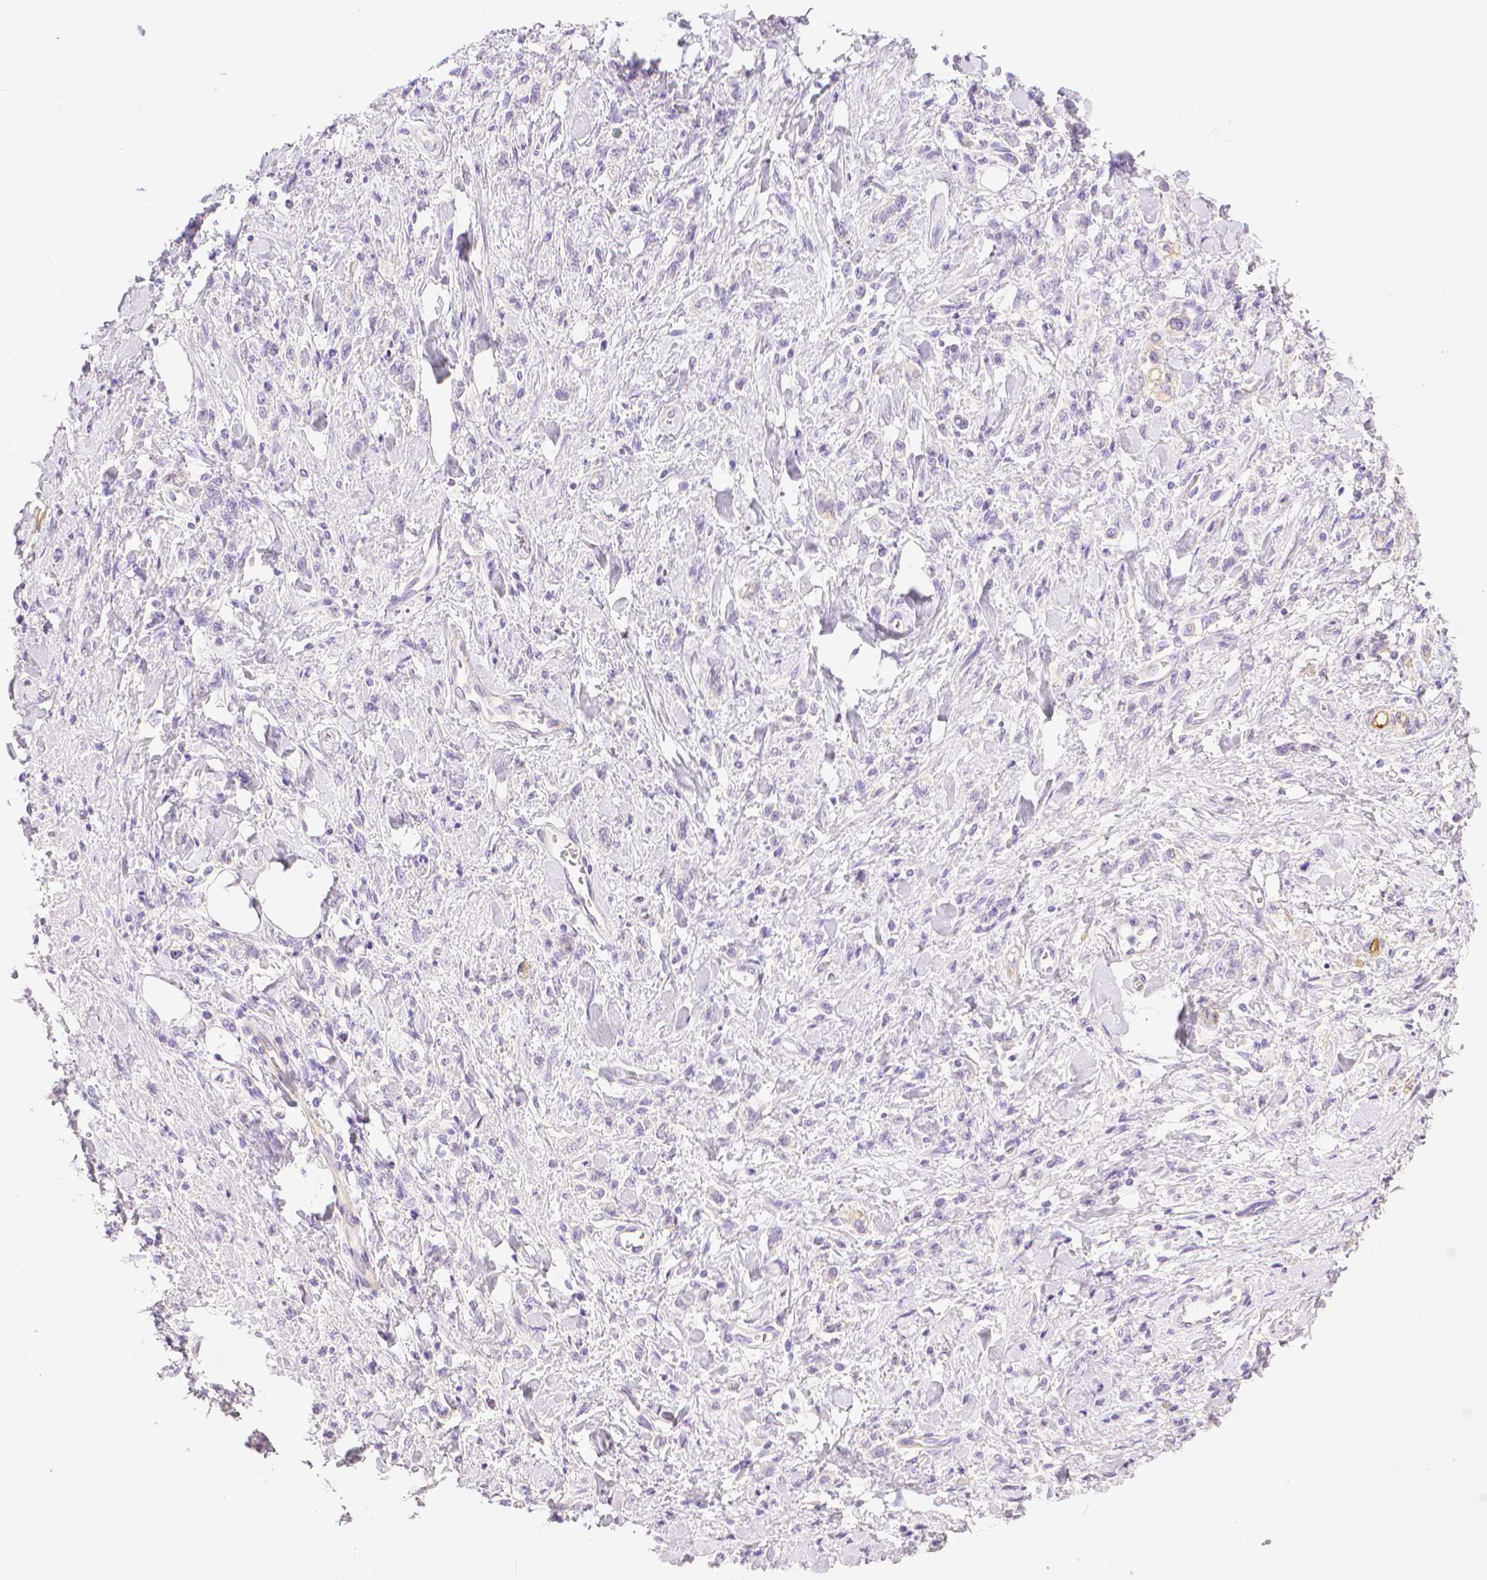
{"staining": {"intensity": "negative", "quantity": "none", "location": "none"}, "tissue": "stomach cancer", "cell_type": "Tumor cells", "image_type": "cancer", "snomed": [{"axis": "morphology", "description": "Adenocarcinoma, NOS"}, {"axis": "topography", "description": "Stomach"}], "caption": "An immunohistochemistry image of adenocarcinoma (stomach) is shown. There is no staining in tumor cells of adenocarcinoma (stomach).", "gene": "SLC27A5", "patient": {"sex": "male", "age": 77}}